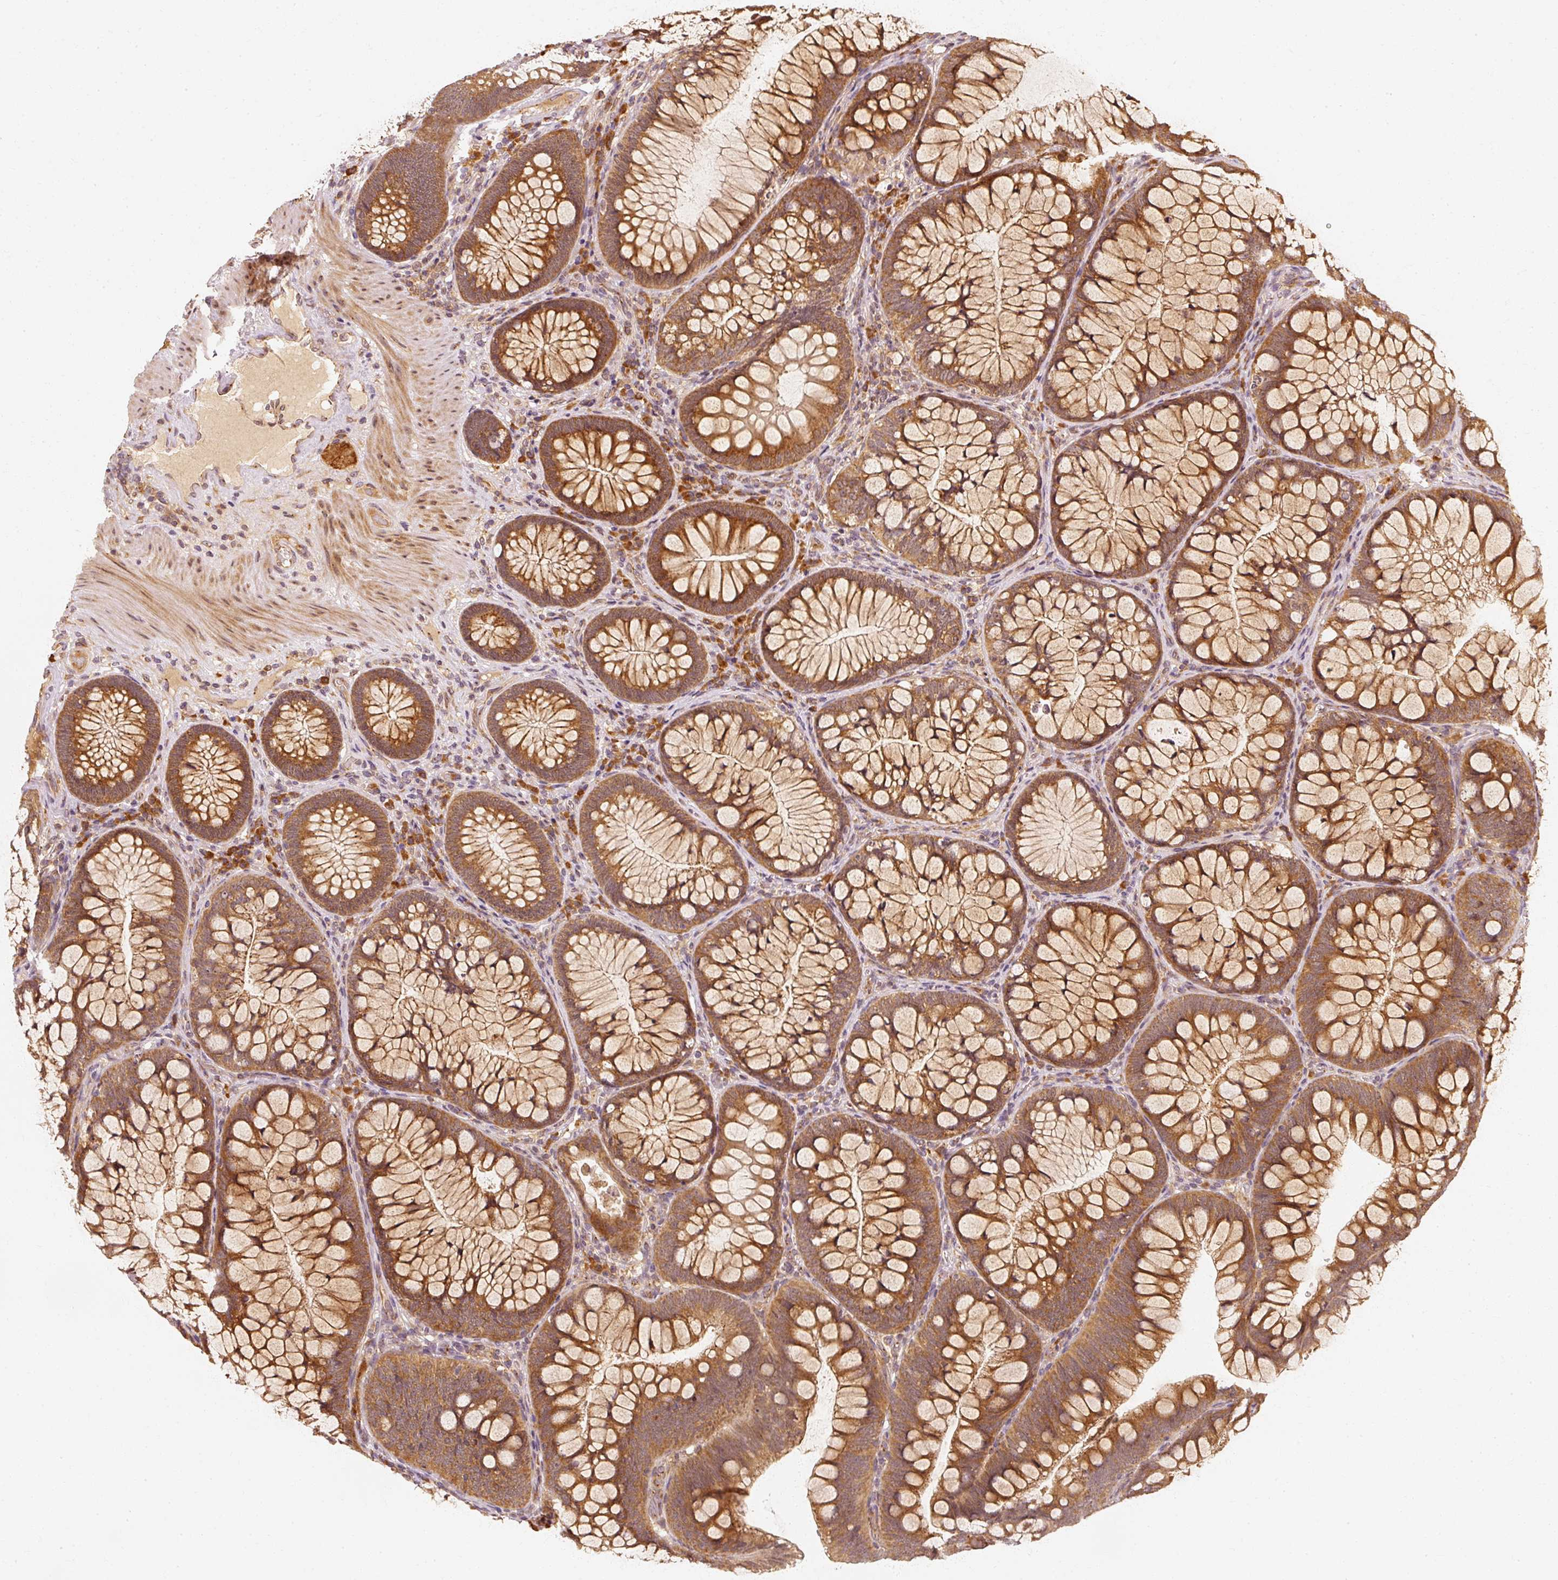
{"staining": {"intensity": "moderate", "quantity": "25%-75%", "location": "cytoplasmic/membranous"}, "tissue": "colon", "cell_type": "Endothelial cells", "image_type": "normal", "snomed": [{"axis": "morphology", "description": "Normal tissue, NOS"}, {"axis": "morphology", "description": "Adenoma, NOS"}, {"axis": "topography", "description": "Soft tissue"}, {"axis": "topography", "description": "Colon"}], "caption": "Immunohistochemistry (IHC) of benign colon exhibits medium levels of moderate cytoplasmic/membranous positivity in about 25%-75% of endothelial cells. The protein is stained brown, and the nuclei are stained in blue (DAB (3,3'-diaminobenzidine) IHC with brightfield microscopy, high magnification).", "gene": "EEF1A1", "patient": {"sex": "male", "age": 47}}